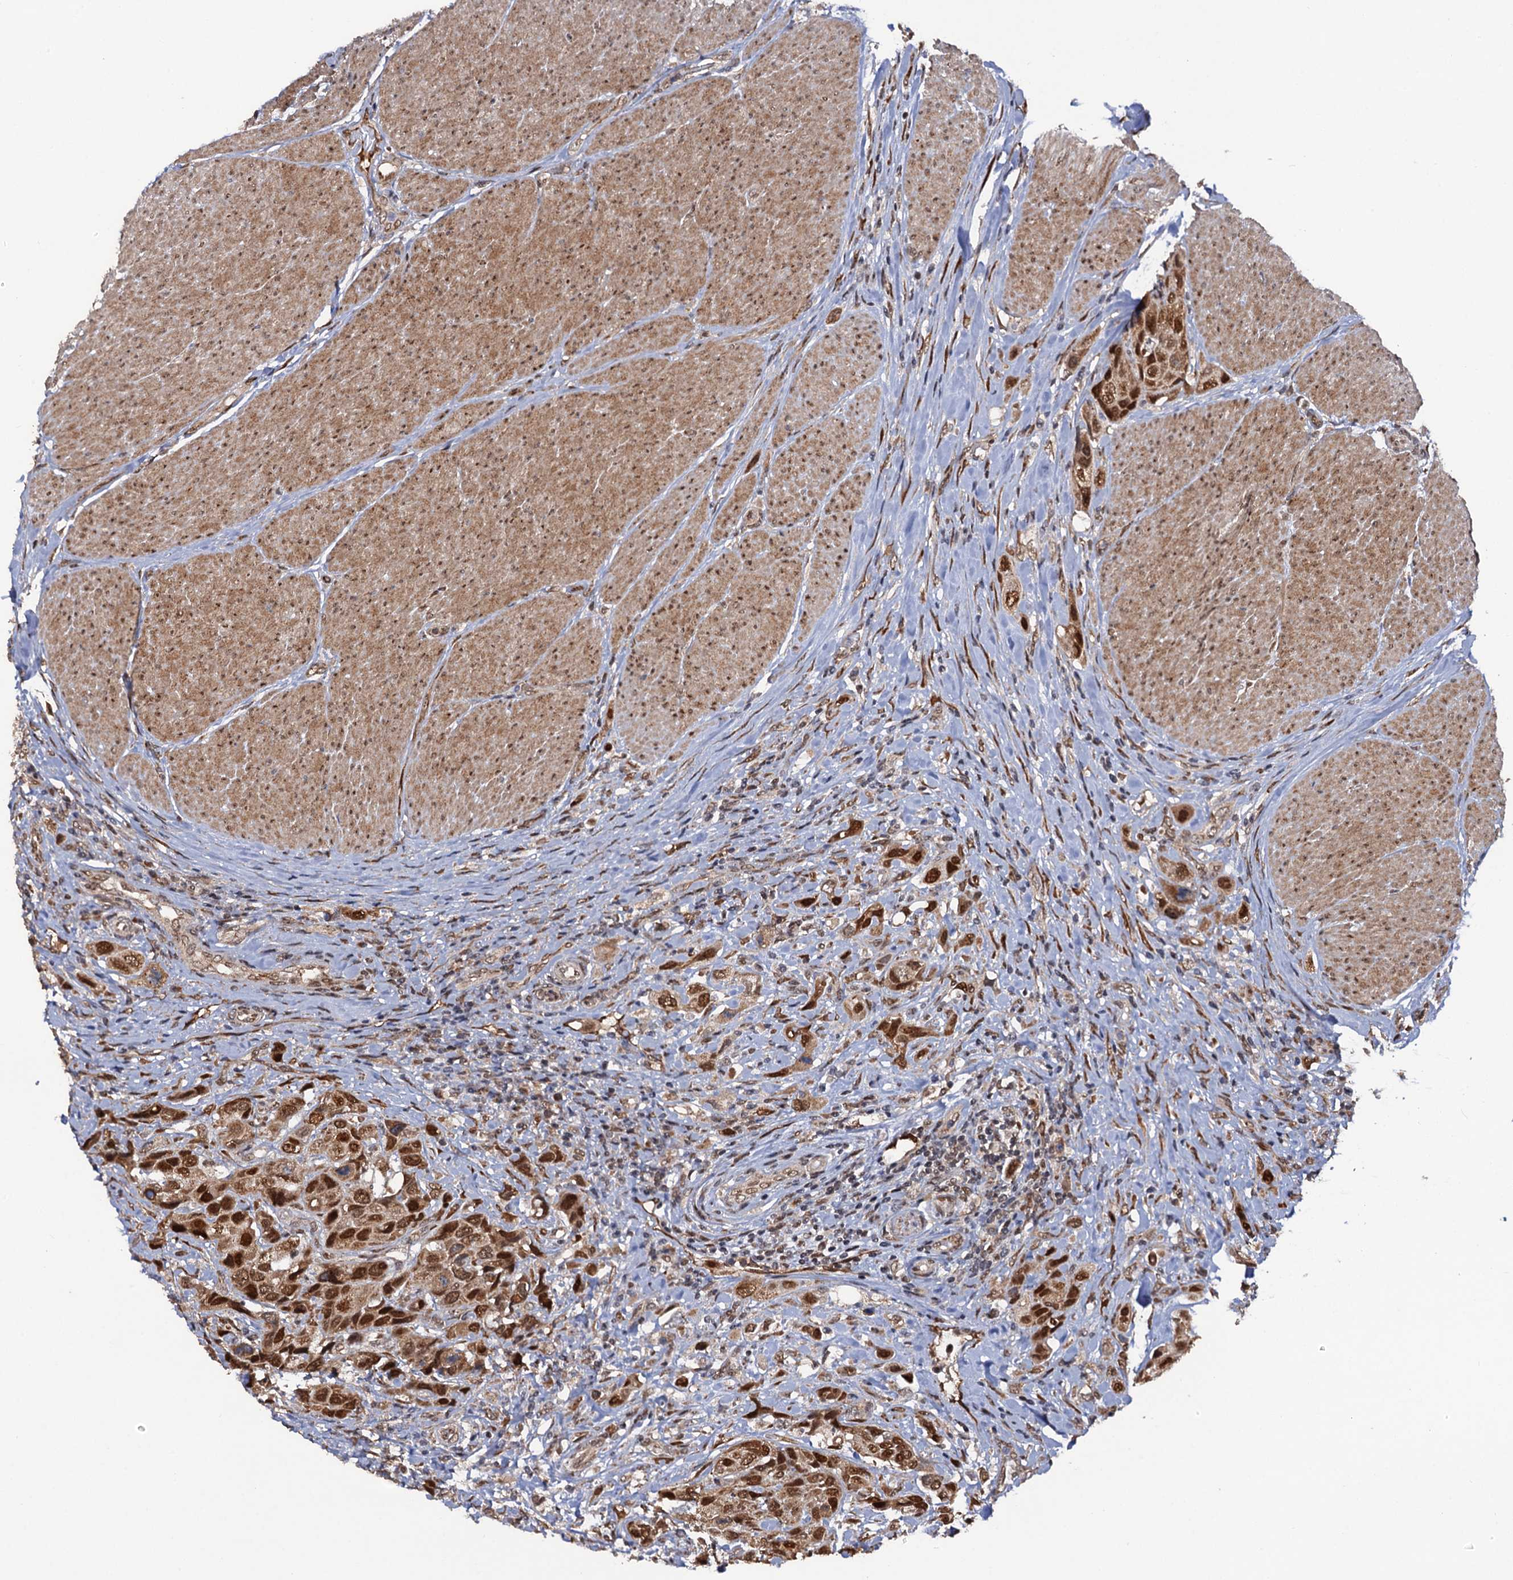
{"staining": {"intensity": "moderate", "quantity": ">75%", "location": "cytoplasmic/membranous,nuclear"}, "tissue": "urothelial cancer", "cell_type": "Tumor cells", "image_type": "cancer", "snomed": [{"axis": "morphology", "description": "Urothelial carcinoma, High grade"}, {"axis": "topography", "description": "Urinary bladder"}], "caption": "This micrograph exhibits immunohistochemistry staining of human urothelial cancer, with medium moderate cytoplasmic/membranous and nuclear positivity in approximately >75% of tumor cells.", "gene": "LRRC63", "patient": {"sex": "male", "age": 50}}